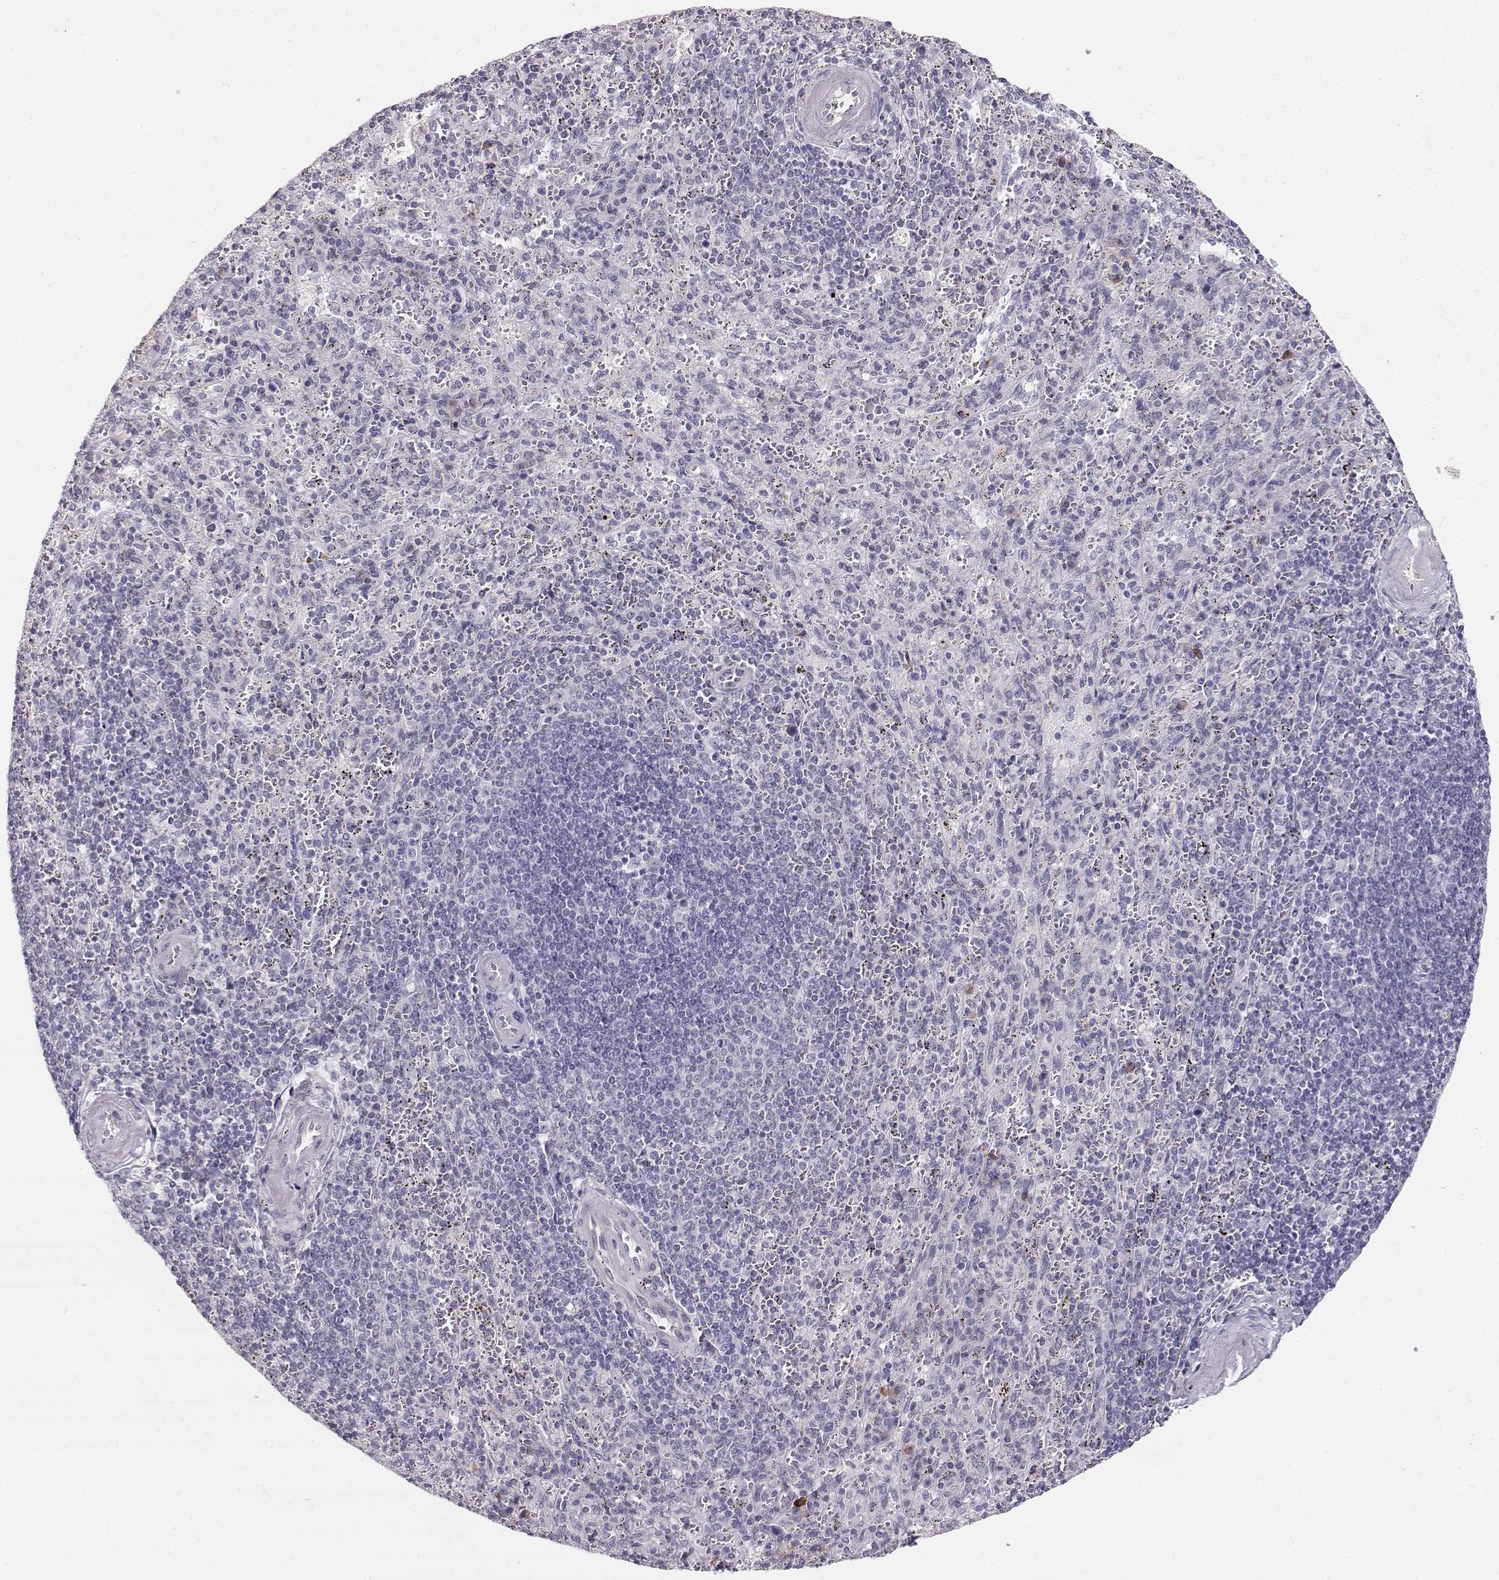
{"staining": {"intensity": "negative", "quantity": "none", "location": "none"}, "tissue": "spleen", "cell_type": "Cells in red pulp", "image_type": "normal", "snomed": [{"axis": "morphology", "description": "Normal tissue, NOS"}, {"axis": "topography", "description": "Spleen"}], "caption": "IHC of benign human spleen demonstrates no staining in cells in red pulp.", "gene": "GLIPR1L2", "patient": {"sex": "male", "age": 57}}